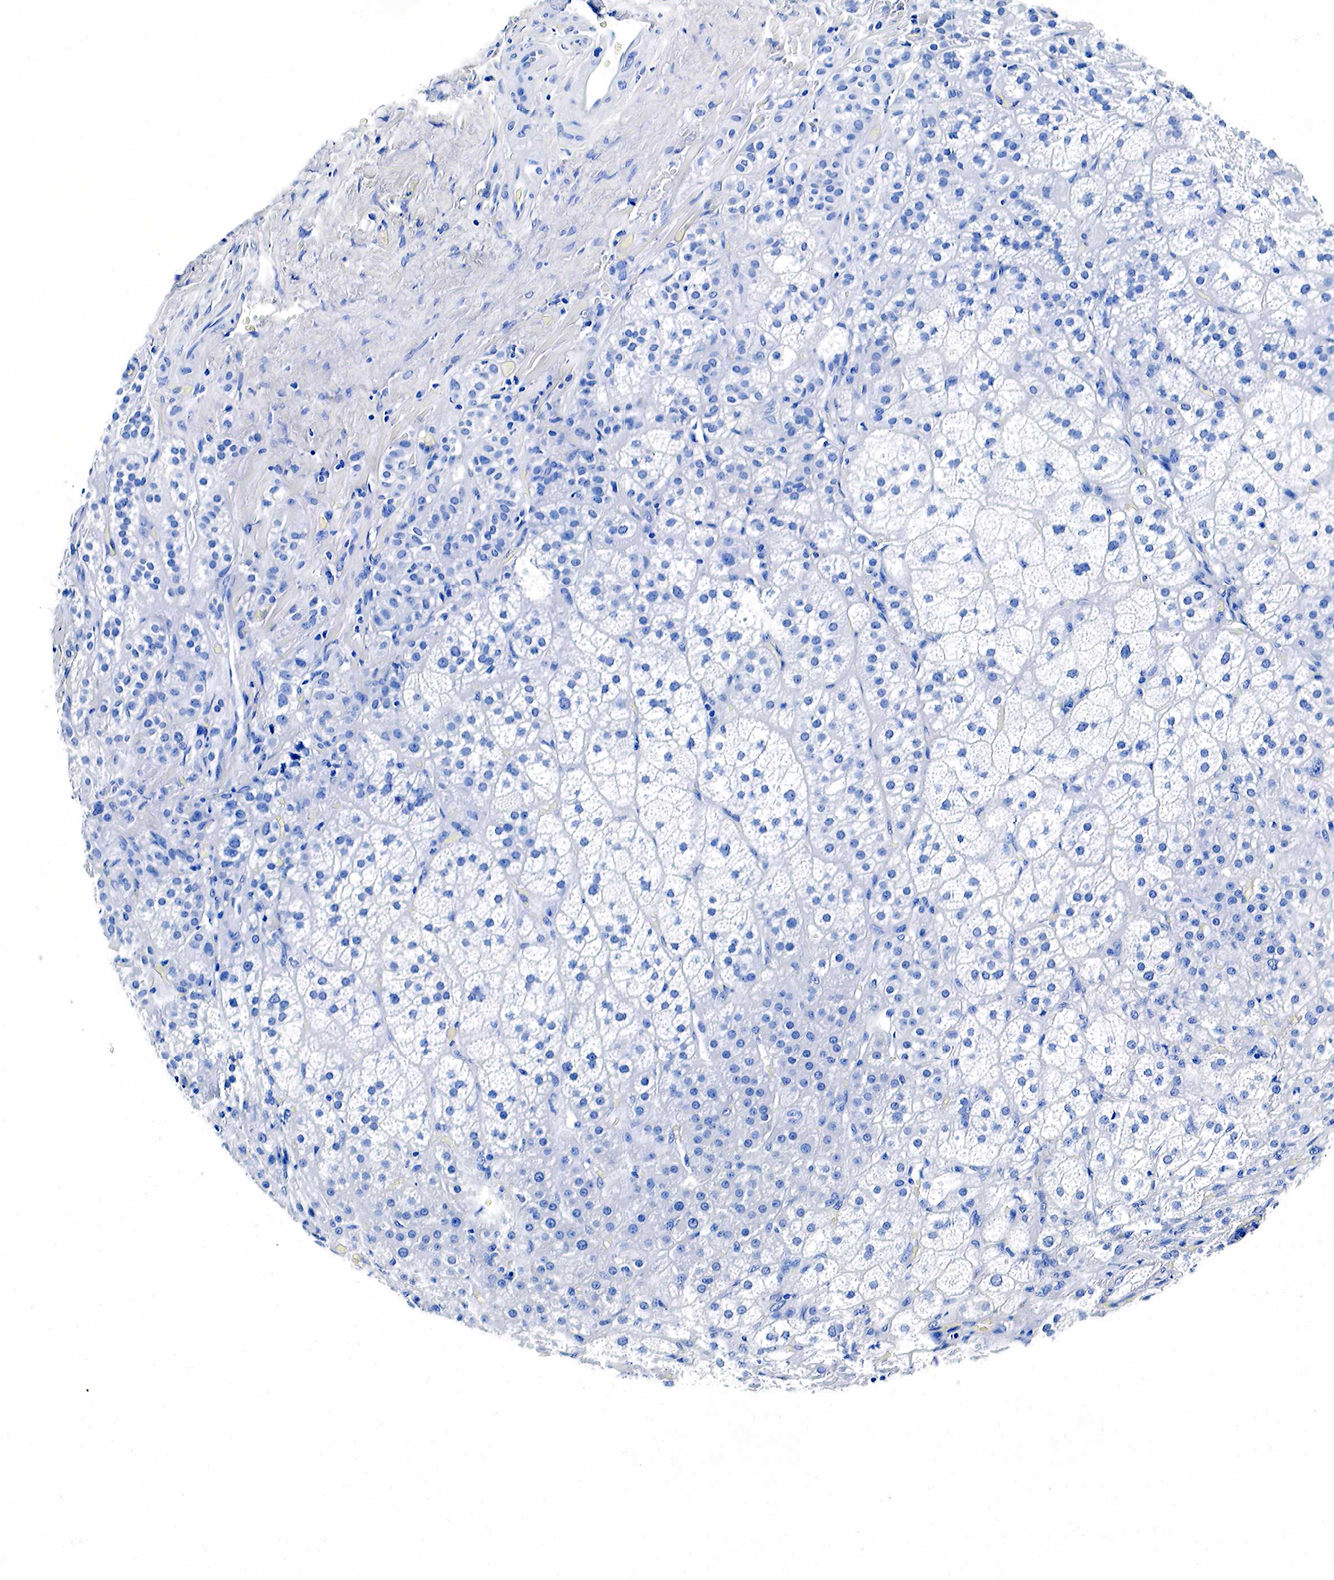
{"staining": {"intensity": "negative", "quantity": "none", "location": "none"}, "tissue": "adrenal gland", "cell_type": "Glandular cells", "image_type": "normal", "snomed": [{"axis": "morphology", "description": "Normal tissue, NOS"}, {"axis": "topography", "description": "Adrenal gland"}], "caption": "IHC micrograph of benign adrenal gland: human adrenal gland stained with DAB (3,3'-diaminobenzidine) shows no significant protein positivity in glandular cells. (Brightfield microscopy of DAB (3,3'-diaminobenzidine) immunohistochemistry (IHC) at high magnification).", "gene": "KLK3", "patient": {"sex": "female", "age": 60}}